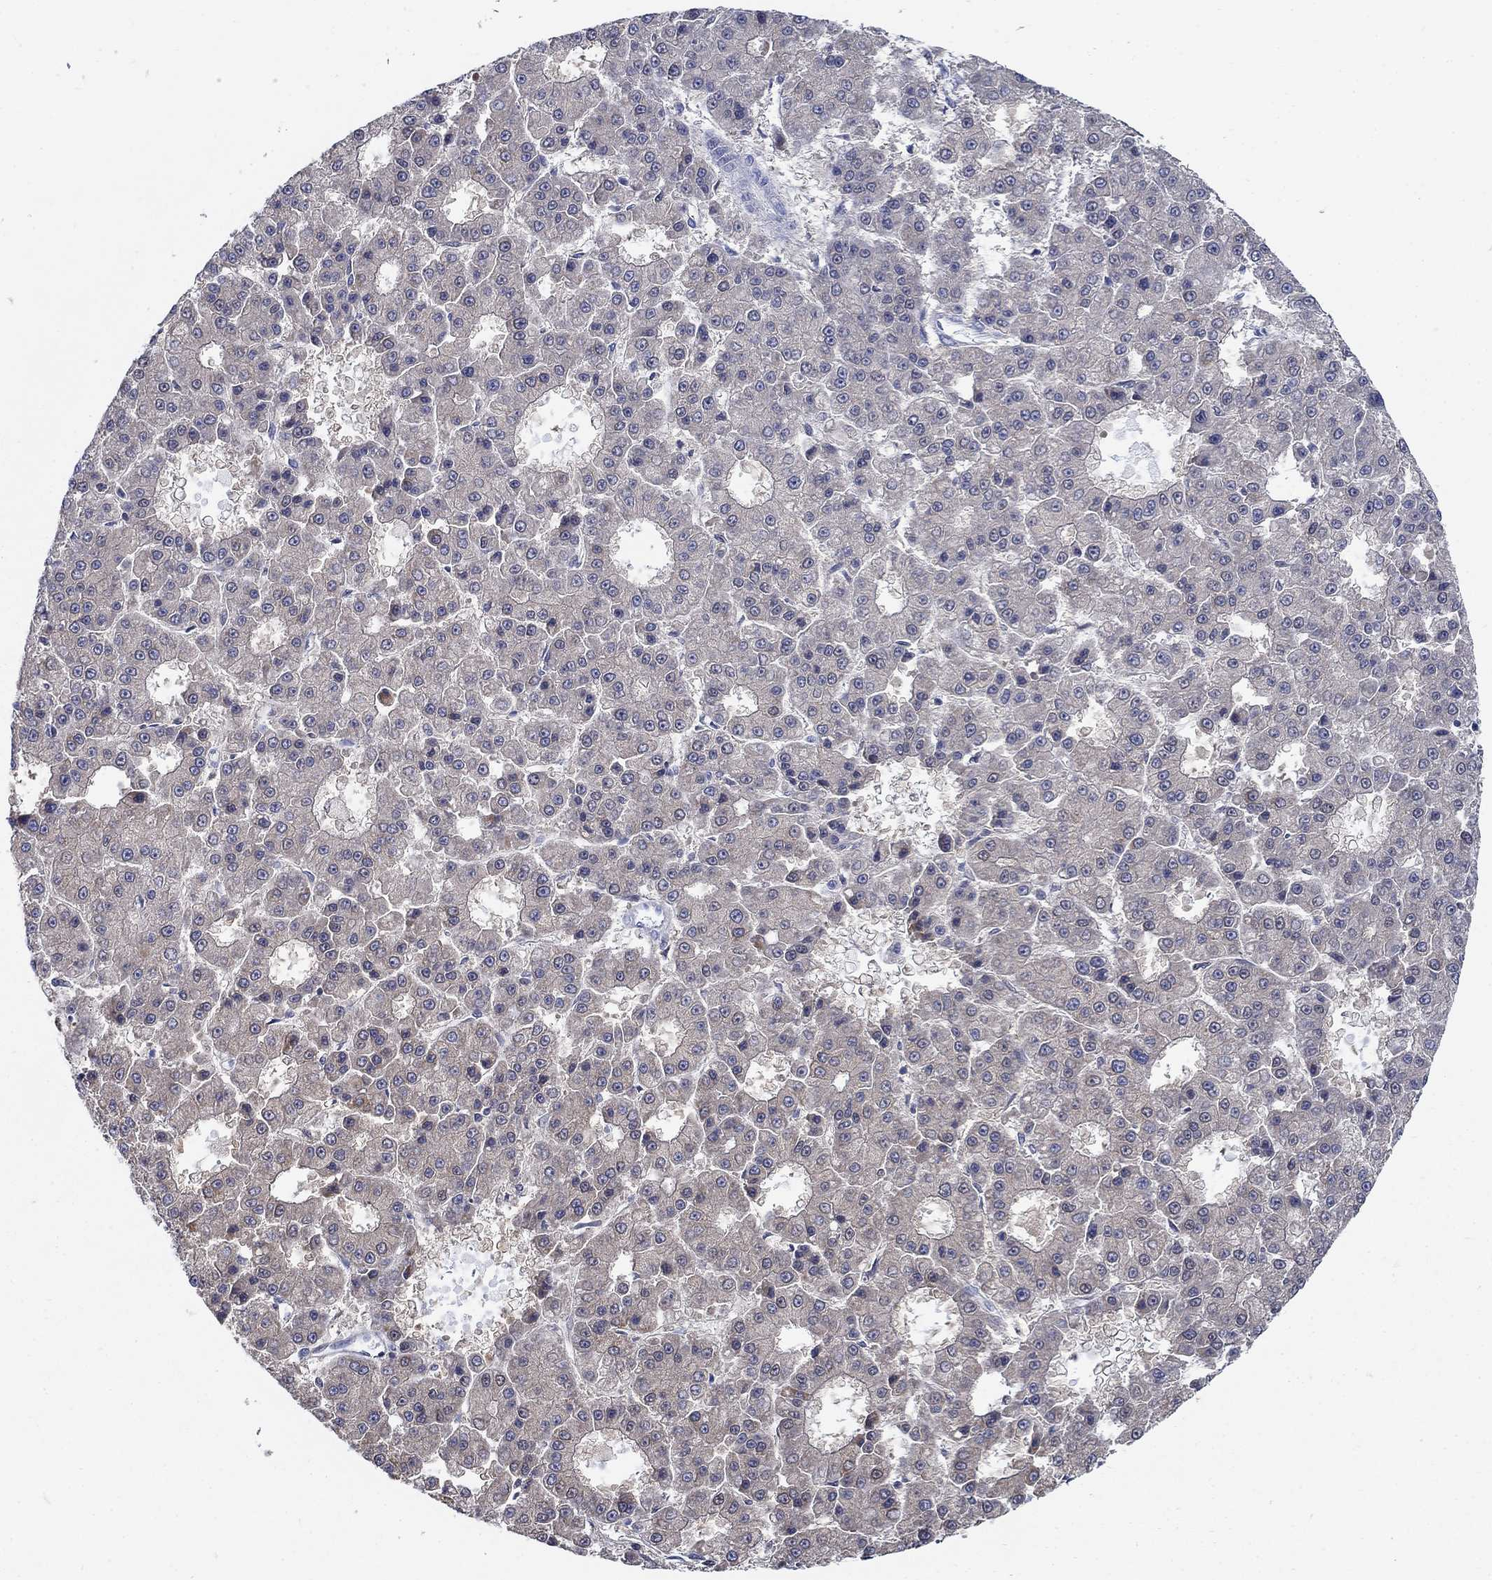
{"staining": {"intensity": "moderate", "quantity": "<25%", "location": "cytoplasmic/membranous"}, "tissue": "liver cancer", "cell_type": "Tumor cells", "image_type": "cancer", "snomed": [{"axis": "morphology", "description": "Carcinoma, Hepatocellular, NOS"}, {"axis": "topography", "description": "Liver"}], "caption": "A brown stain labels moderate cytoplasmic/membranous expression of a protein in liver cancer tumor cells.", "gene": "ZDHHC14", "patient": {"sex": "male", "age": 70}}